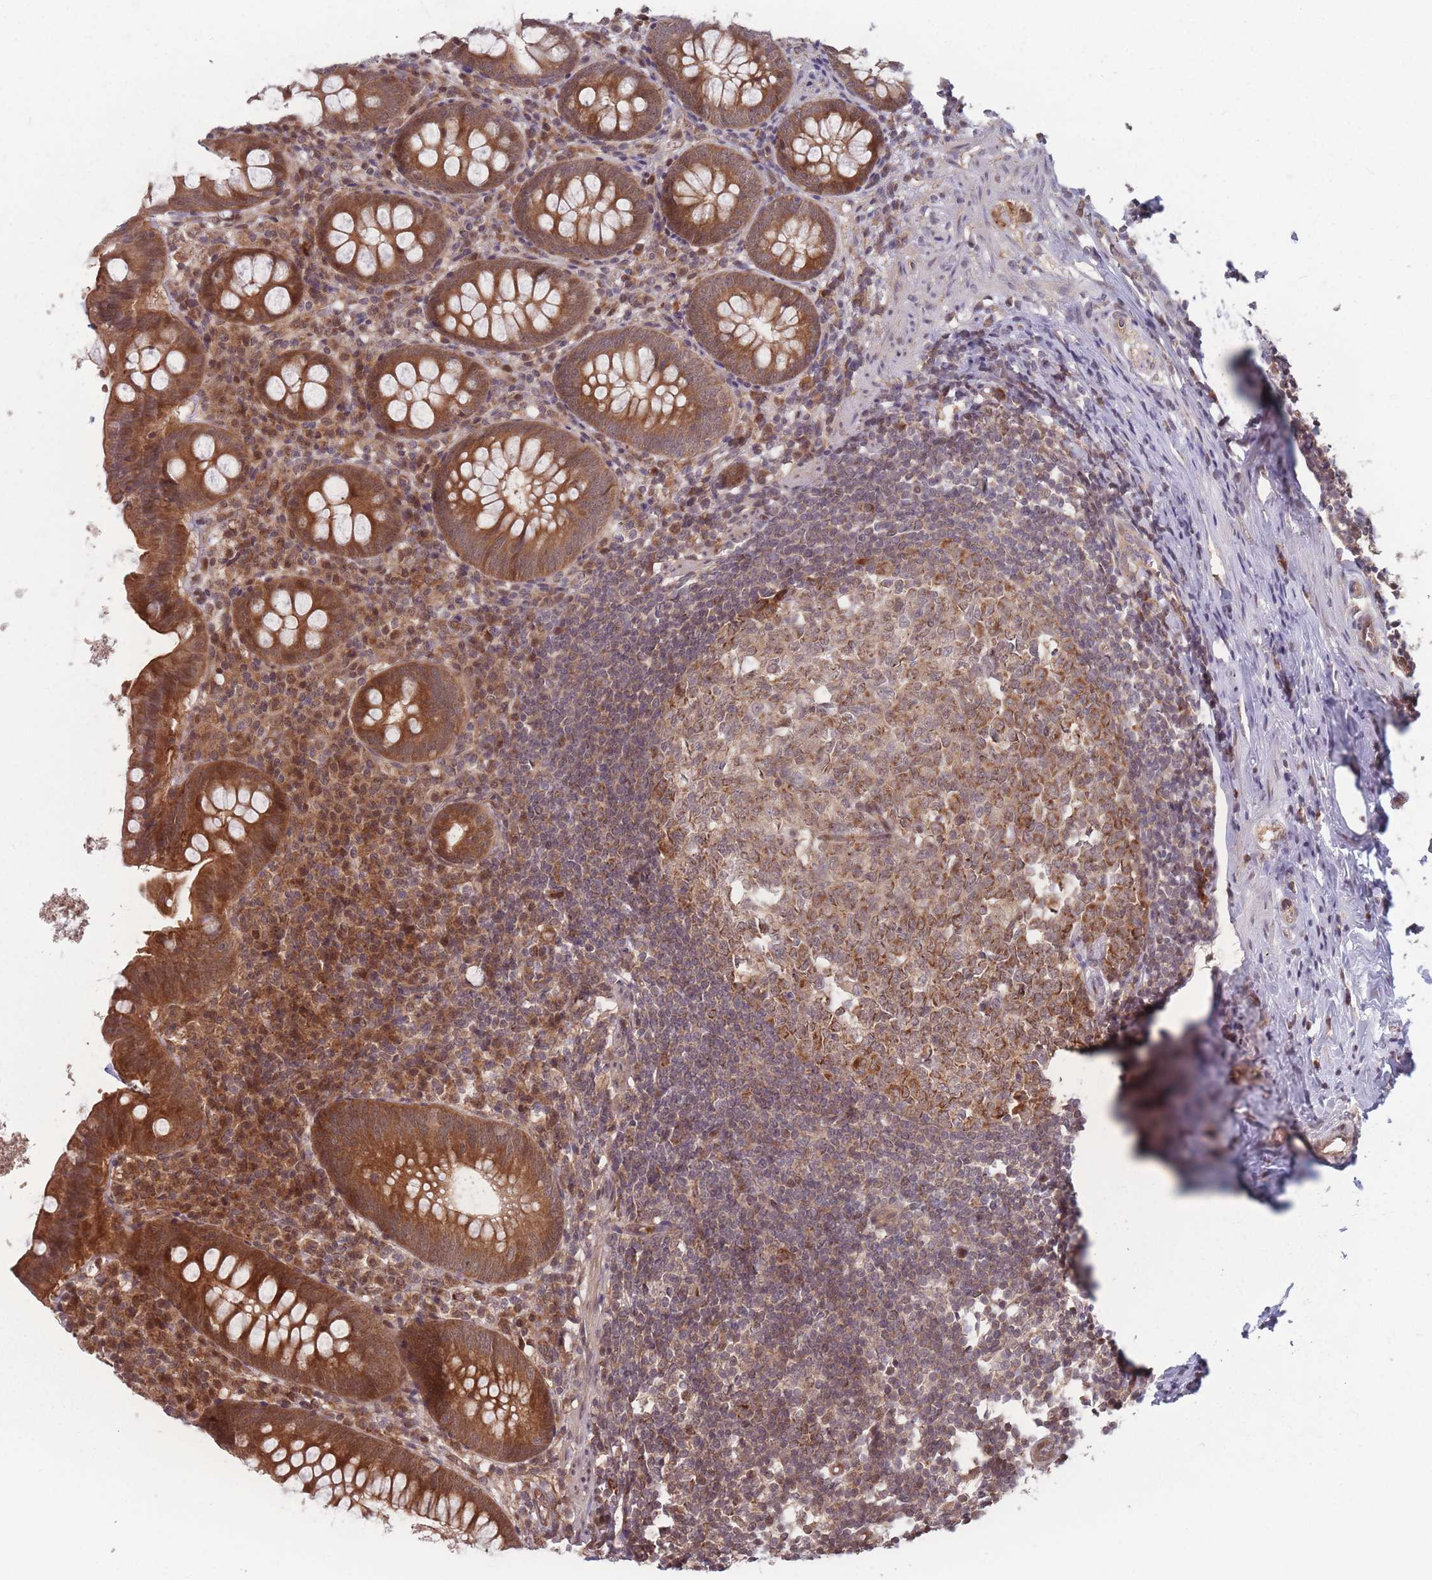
{"staining": {"intensity": "strong", "quantity": ">75%", "location": "cytoplasmic/membranous"}, "tissue": "appendix", "cell_type": "Glandular cells", "image_type": "normal", "snomed": [{"axis": "morphology", "description": "Normal tissue, NOS"}, {"axis": "topography", "description": "Appendix"}], "caption": "A high amount of strong cytoplasmic/membranous positivity is seen in approximately >75% of glandular cells in normal appendix.", "gene": "RPS18", "patient": {"sex": "female", "age": 51}}